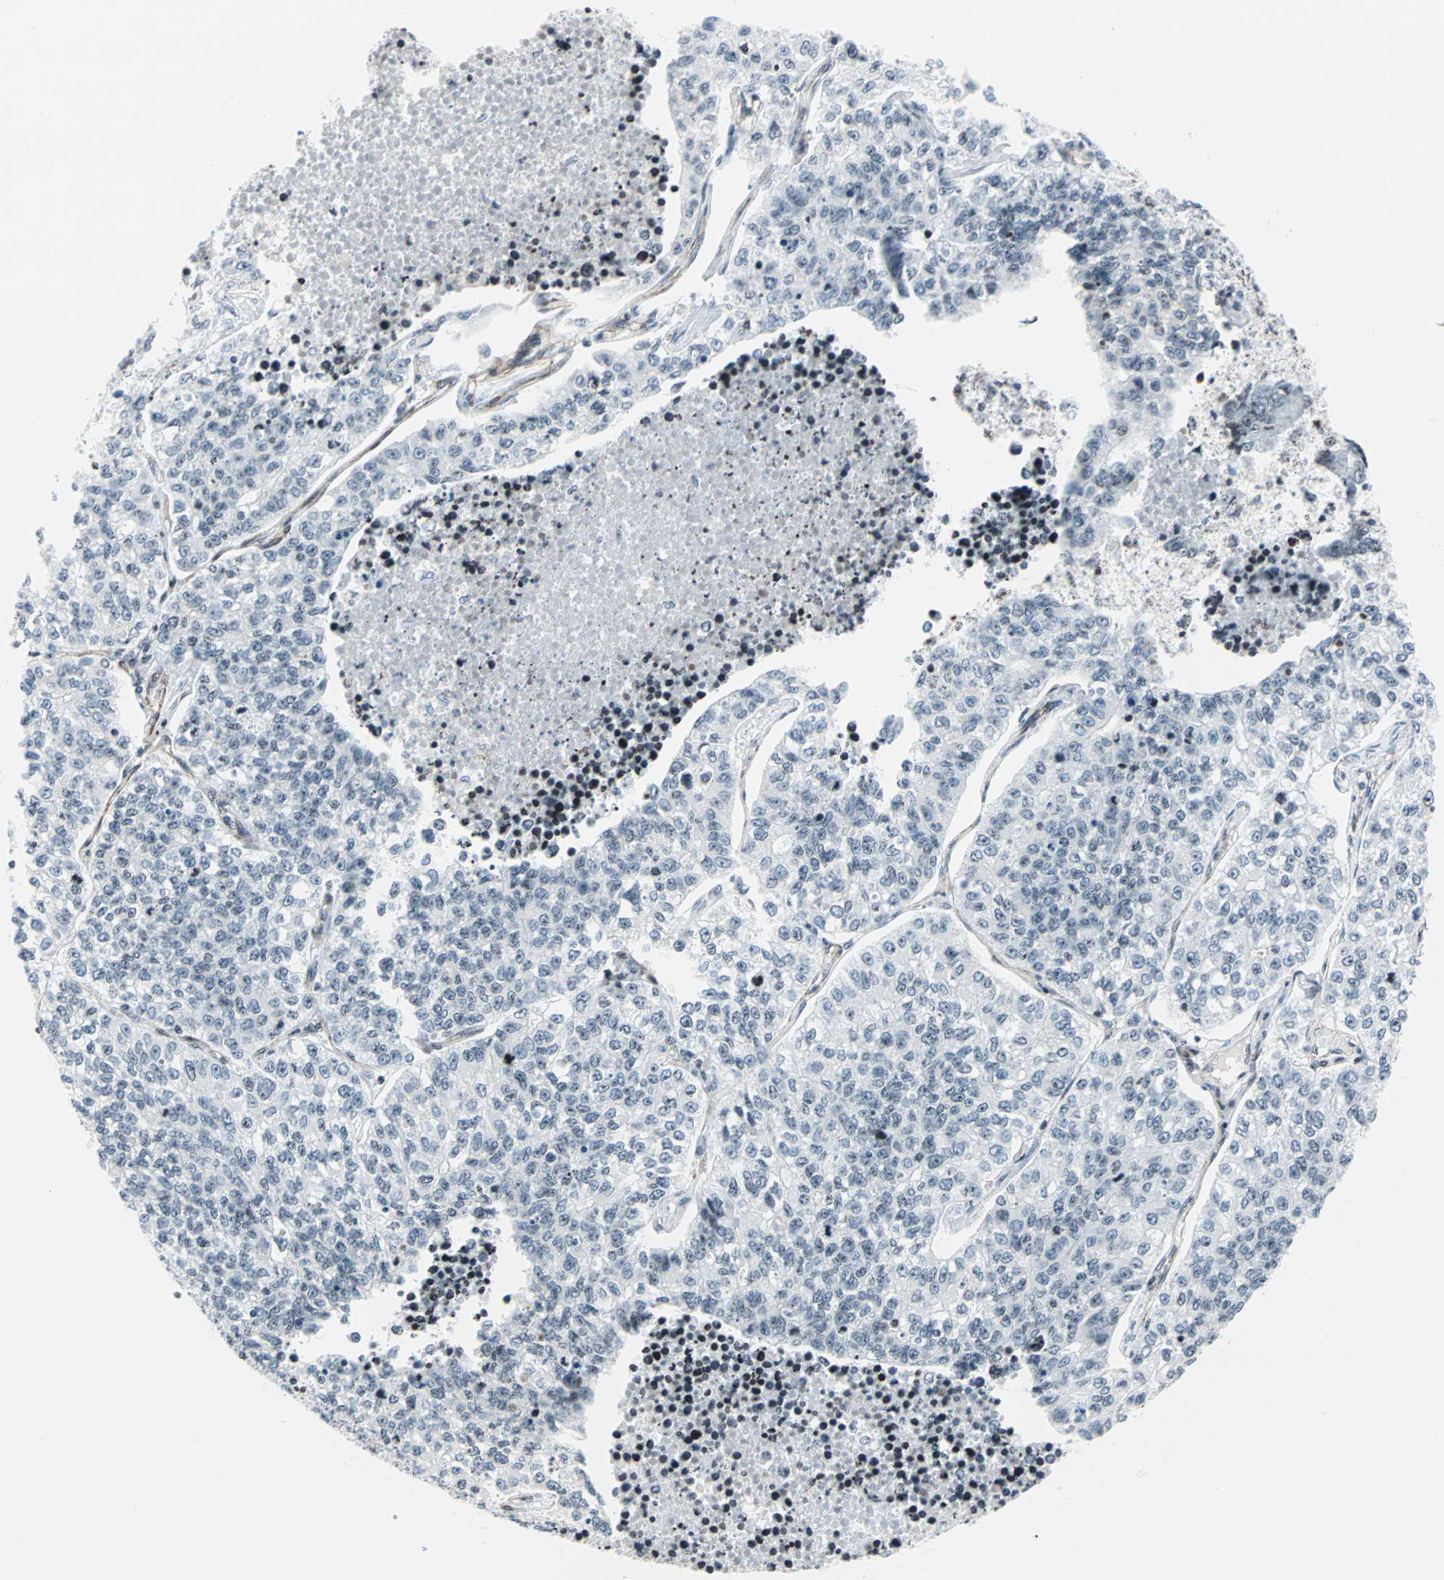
{"staining": {"intensity": "weak", "quantity": "<25%", "location": "nuclear"}, "tissue": "lung cancer", "cell_type": "Tumor cells", "image_type": "cancer", "snomed": [{"axis": "morphology", "description": "Adenocarcinoma, NOS"}, {"axis": "topography", "description": "Lung"}], "caption": "Immunohistochemistry of lung cancer (adenocarcinoma) reveals no positivity in tumor cells.", "gene": "CENPA", "patient": {"sex": "male", "age": 49}}